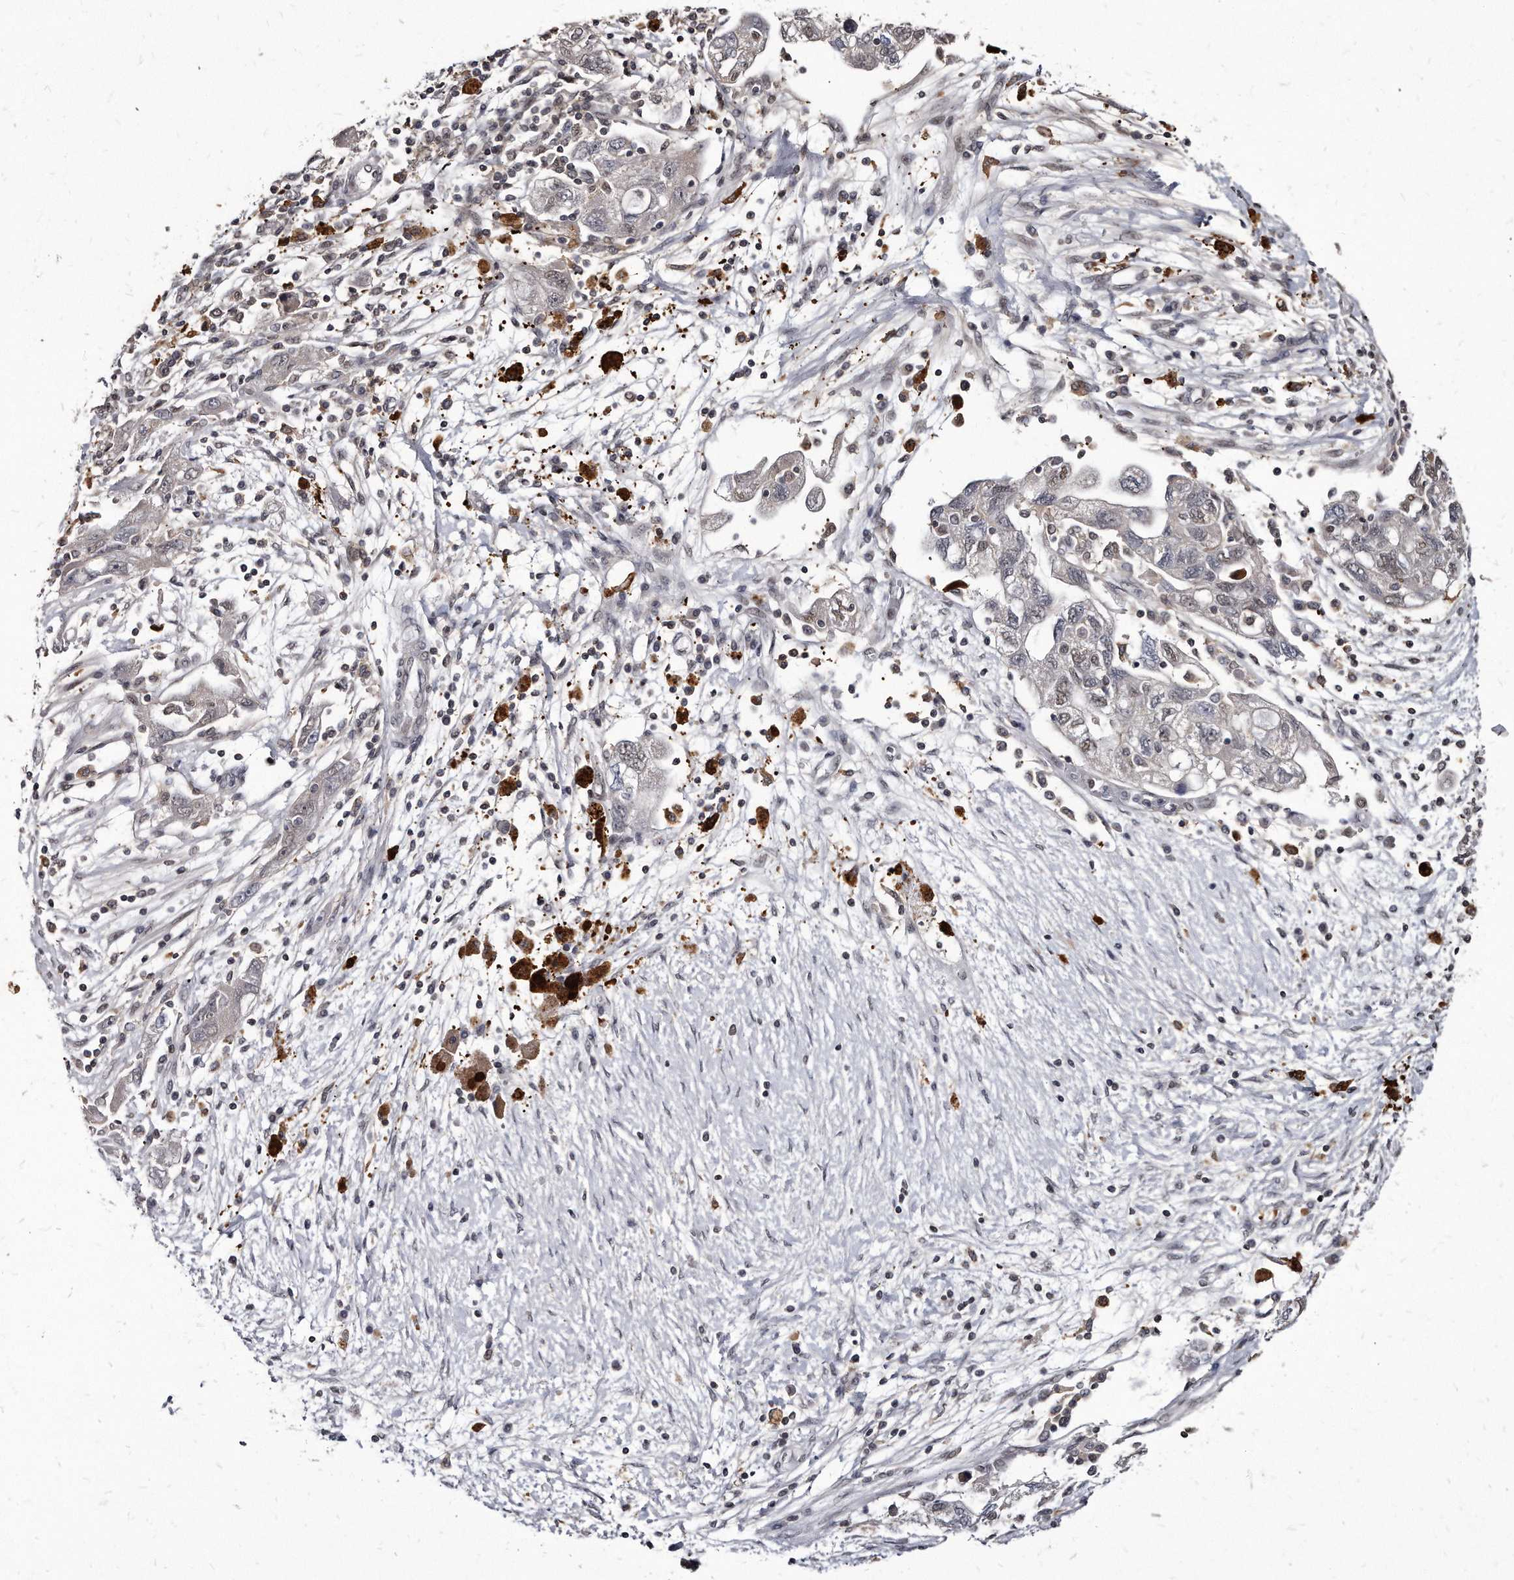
{"staining": {"intensity": "negative", "quantity": "none", "location": "none"}, "tissue": "ovarian cancer", "cell_type": "Tumor cells", "image_type": "cancer", "snomed": [{"axis": "morphology", "description": "Carcinoma, NOS"}, {"axis": "morphology", "description": "Cystadenocarcinoma, serous, NOS"}, {"axis": "topography", "description": "Ovary"}], "caption": "This is an immunohistochemistry micrograph of human ovarian cancer (serous cystadenocarcinoma). There is no expression in tumor cells.", "gene": "KLHDC3", "patient": {"sex": "female", "age": 69}}